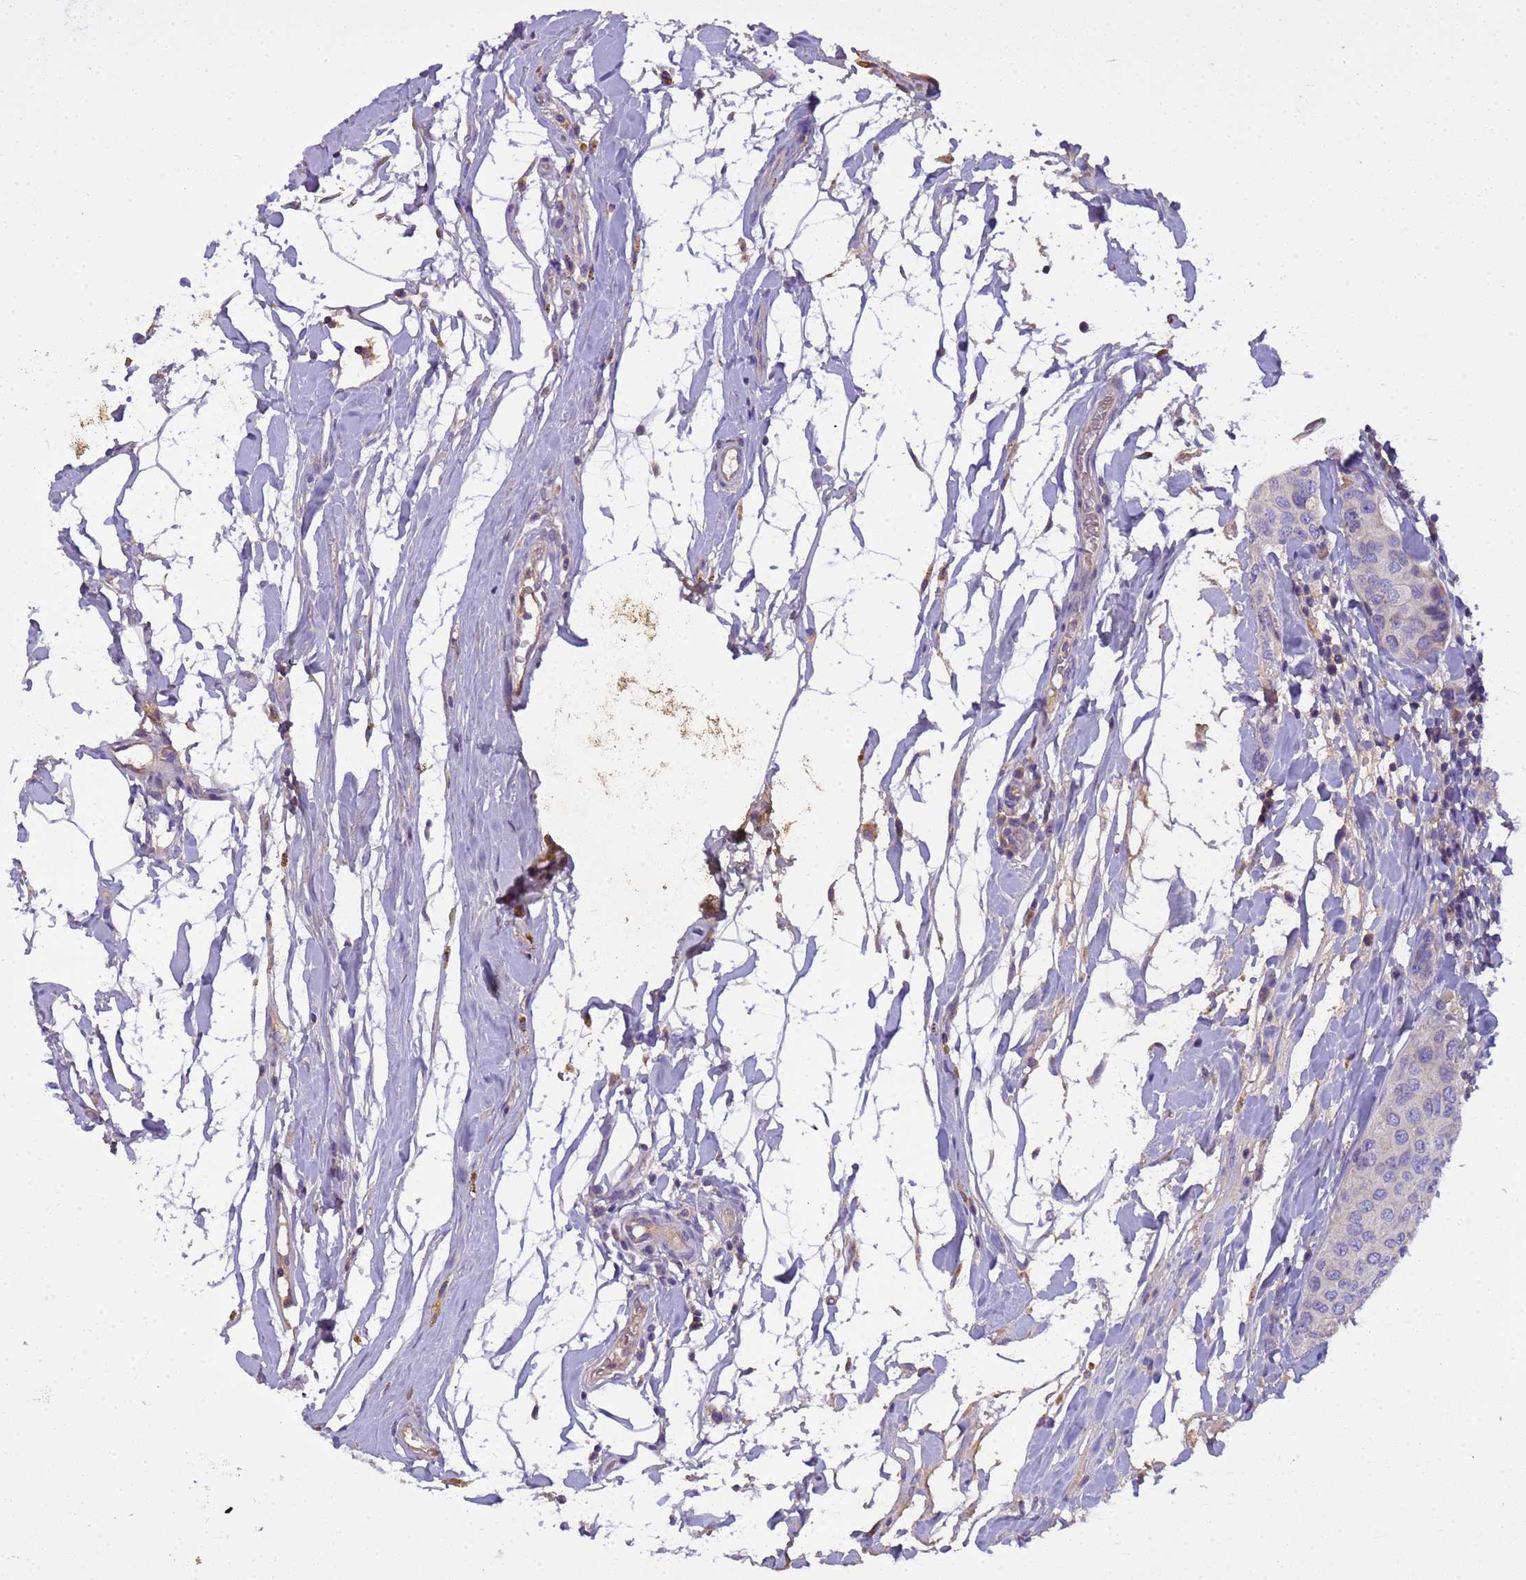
{"staining": {"intensity": "negative", "quantity": "none", "location": "none"}, "tissue": "breast cancer", "cell_type": "Tumor cells", "image_type": "cancer", "snomed": [{"axis": "morphology", "description": "Duct carcinoma"}, {"axis": "topography", "description": "Breast"}], "caption": "Image shows no protein staining in tumor cells of breast infiltrating ductal carcinoma tissue.", "gene": "PLCXD3", "patient": {"sex": "female", "age": 55}}